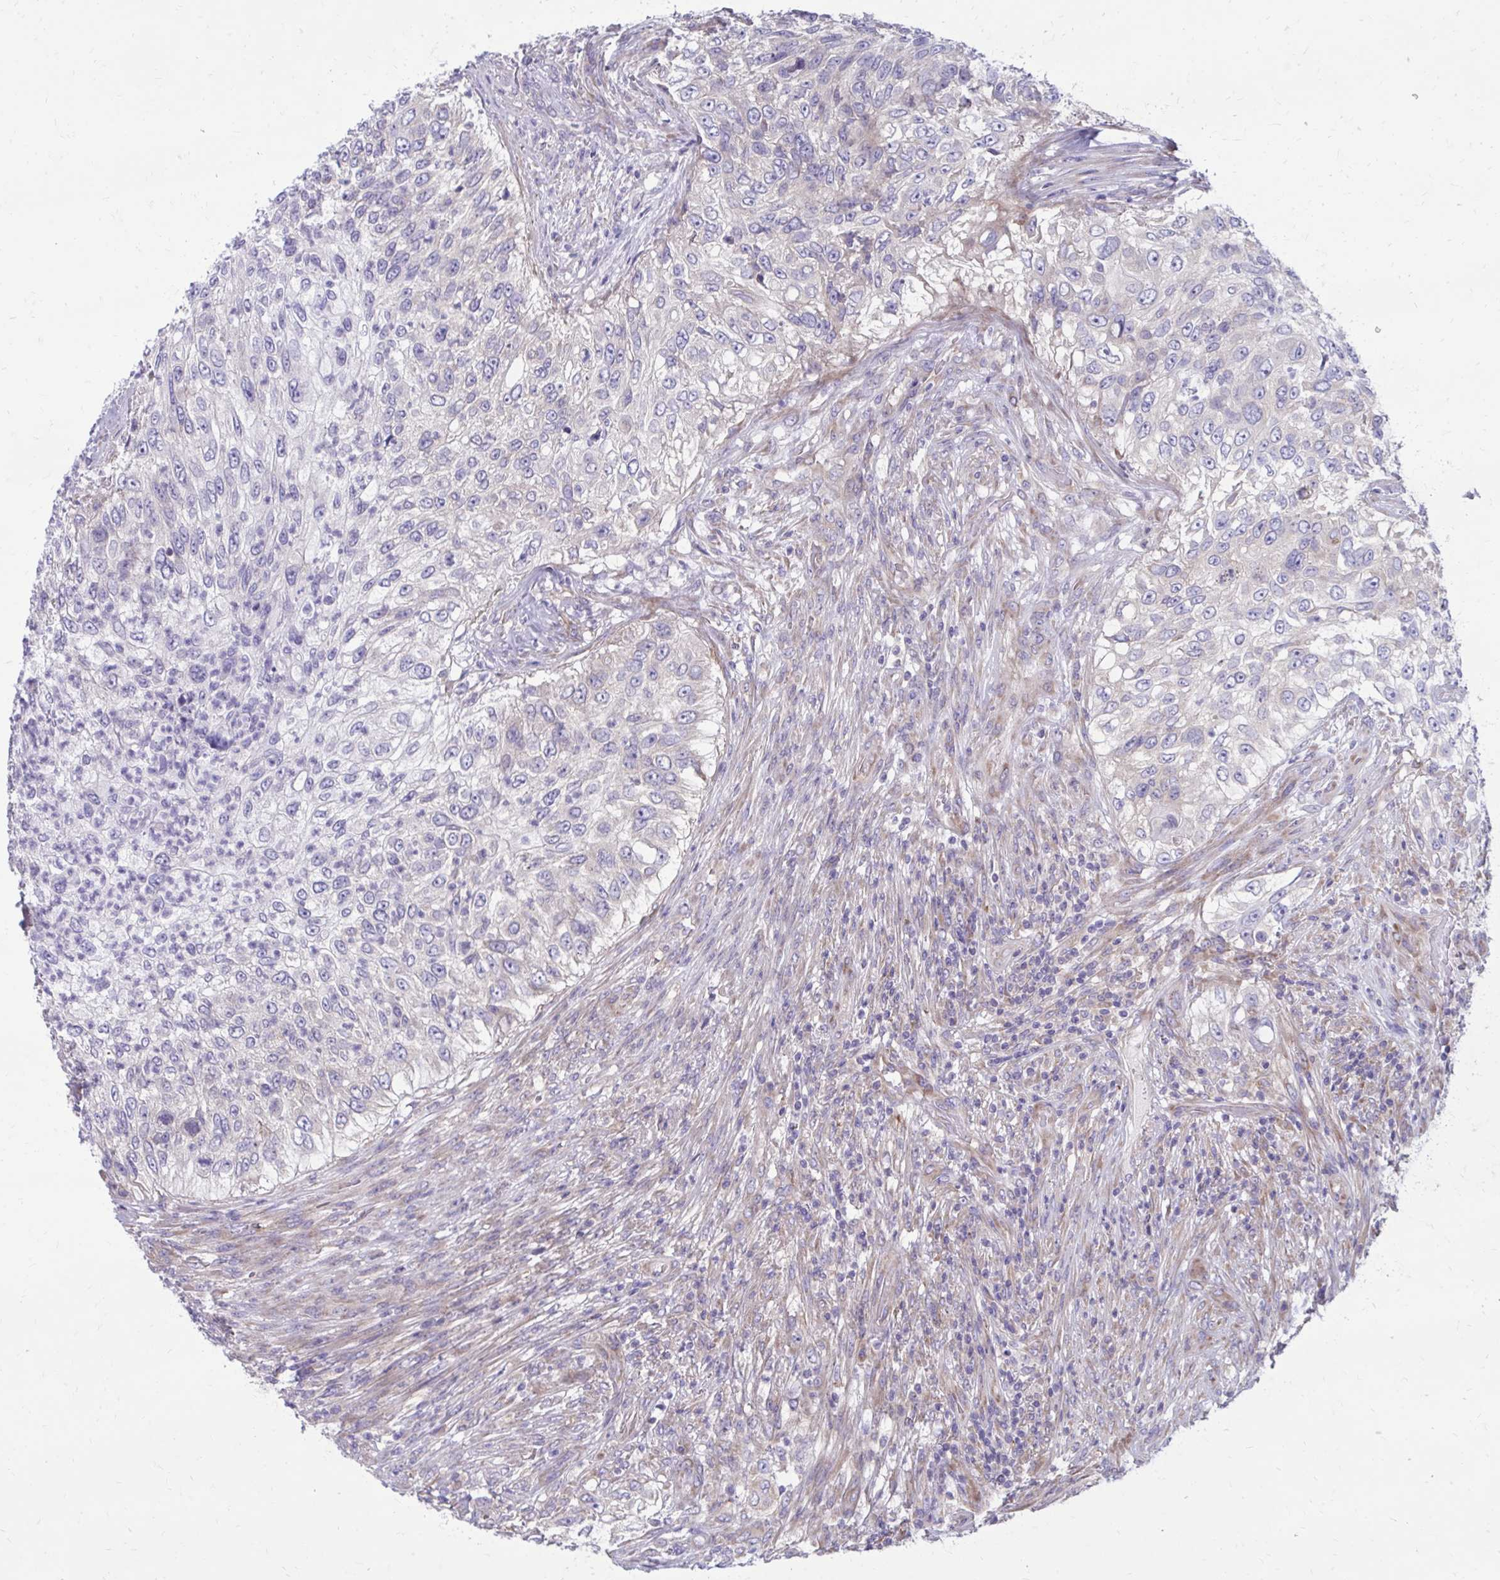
{"staining": {"intensity": "negative", "quantity": "none", "location": "none"}, "tissue": "urothelial cancer", "cell_type": "Tumor cells", "image_type": "cancer", "snomed": [{"axis": "morphology", "description": "Urothelial carcinoma, High grade"}, {"axis": "topography", "description": "Urinary bladder"}], "caption": "The histopathology image exhibits no significant positivity in tumor cells of high-grade urothelial carcinoma.", "gene": "GIGYF2", "patient": {"sex": "female", "age": 60}}